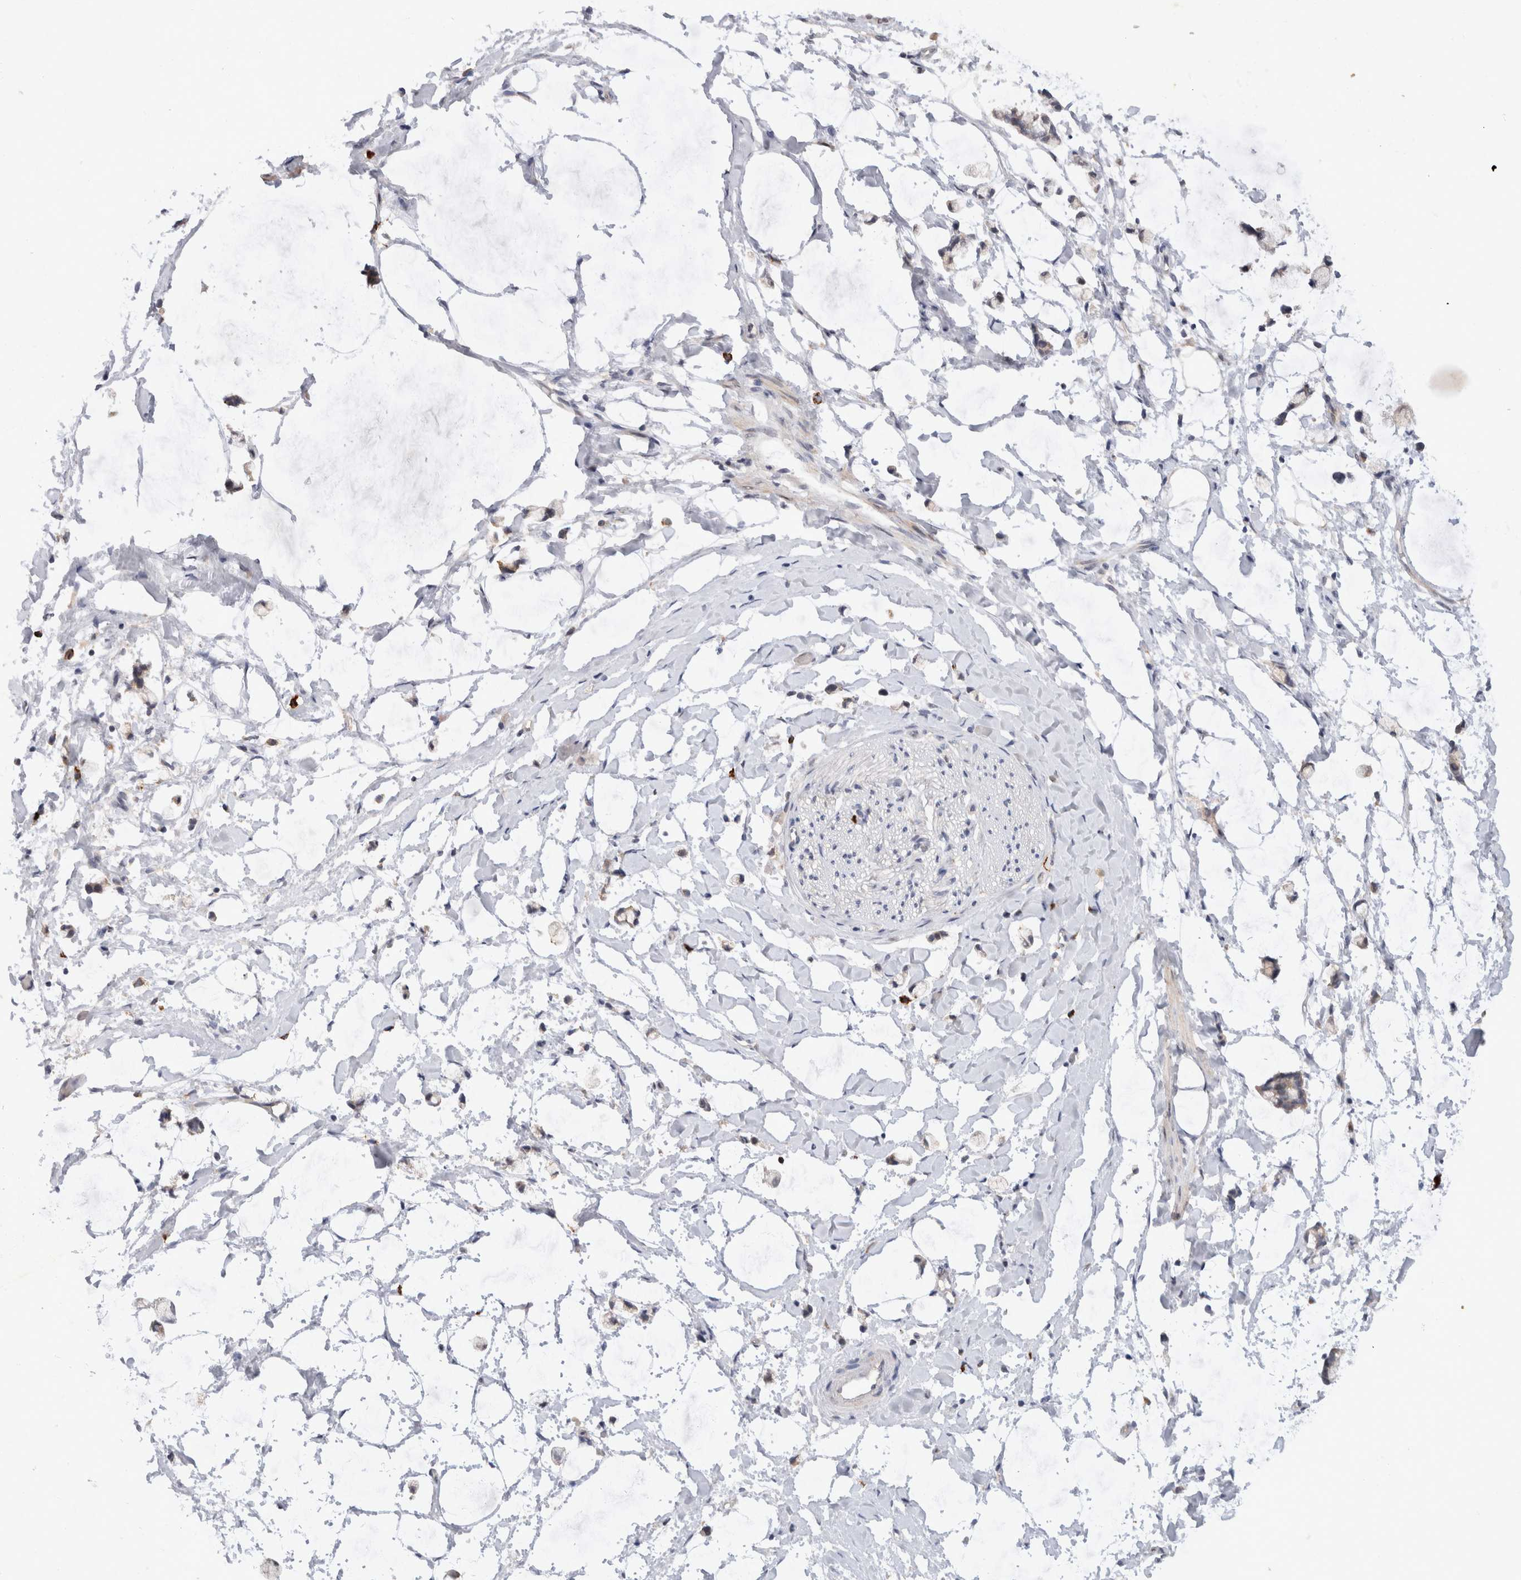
{"staining": {"intensity": "negative", "quantity": "none", "location": "none"}, "tissue": "adipose tissue", "cell_type": "Adipocytes", "image_type": "normal", "snomed": [{"axis": "morphology", "description": "Normal tissue, NOS"}, {"axis": "morphology", "description": "Adenocarcinoma, NOS"}, {"axis": "topography", "description": "Colon"}, {"axis": "topography", "description": "Peripheral nerve tissue"}], "caption": "Adipocytes show no significant expression in benign adipose tissue. (IHC, brightfield microscopy, high magnification).", "gene": "VSIG4", "patient": {"sex": "male", "age": 14}}